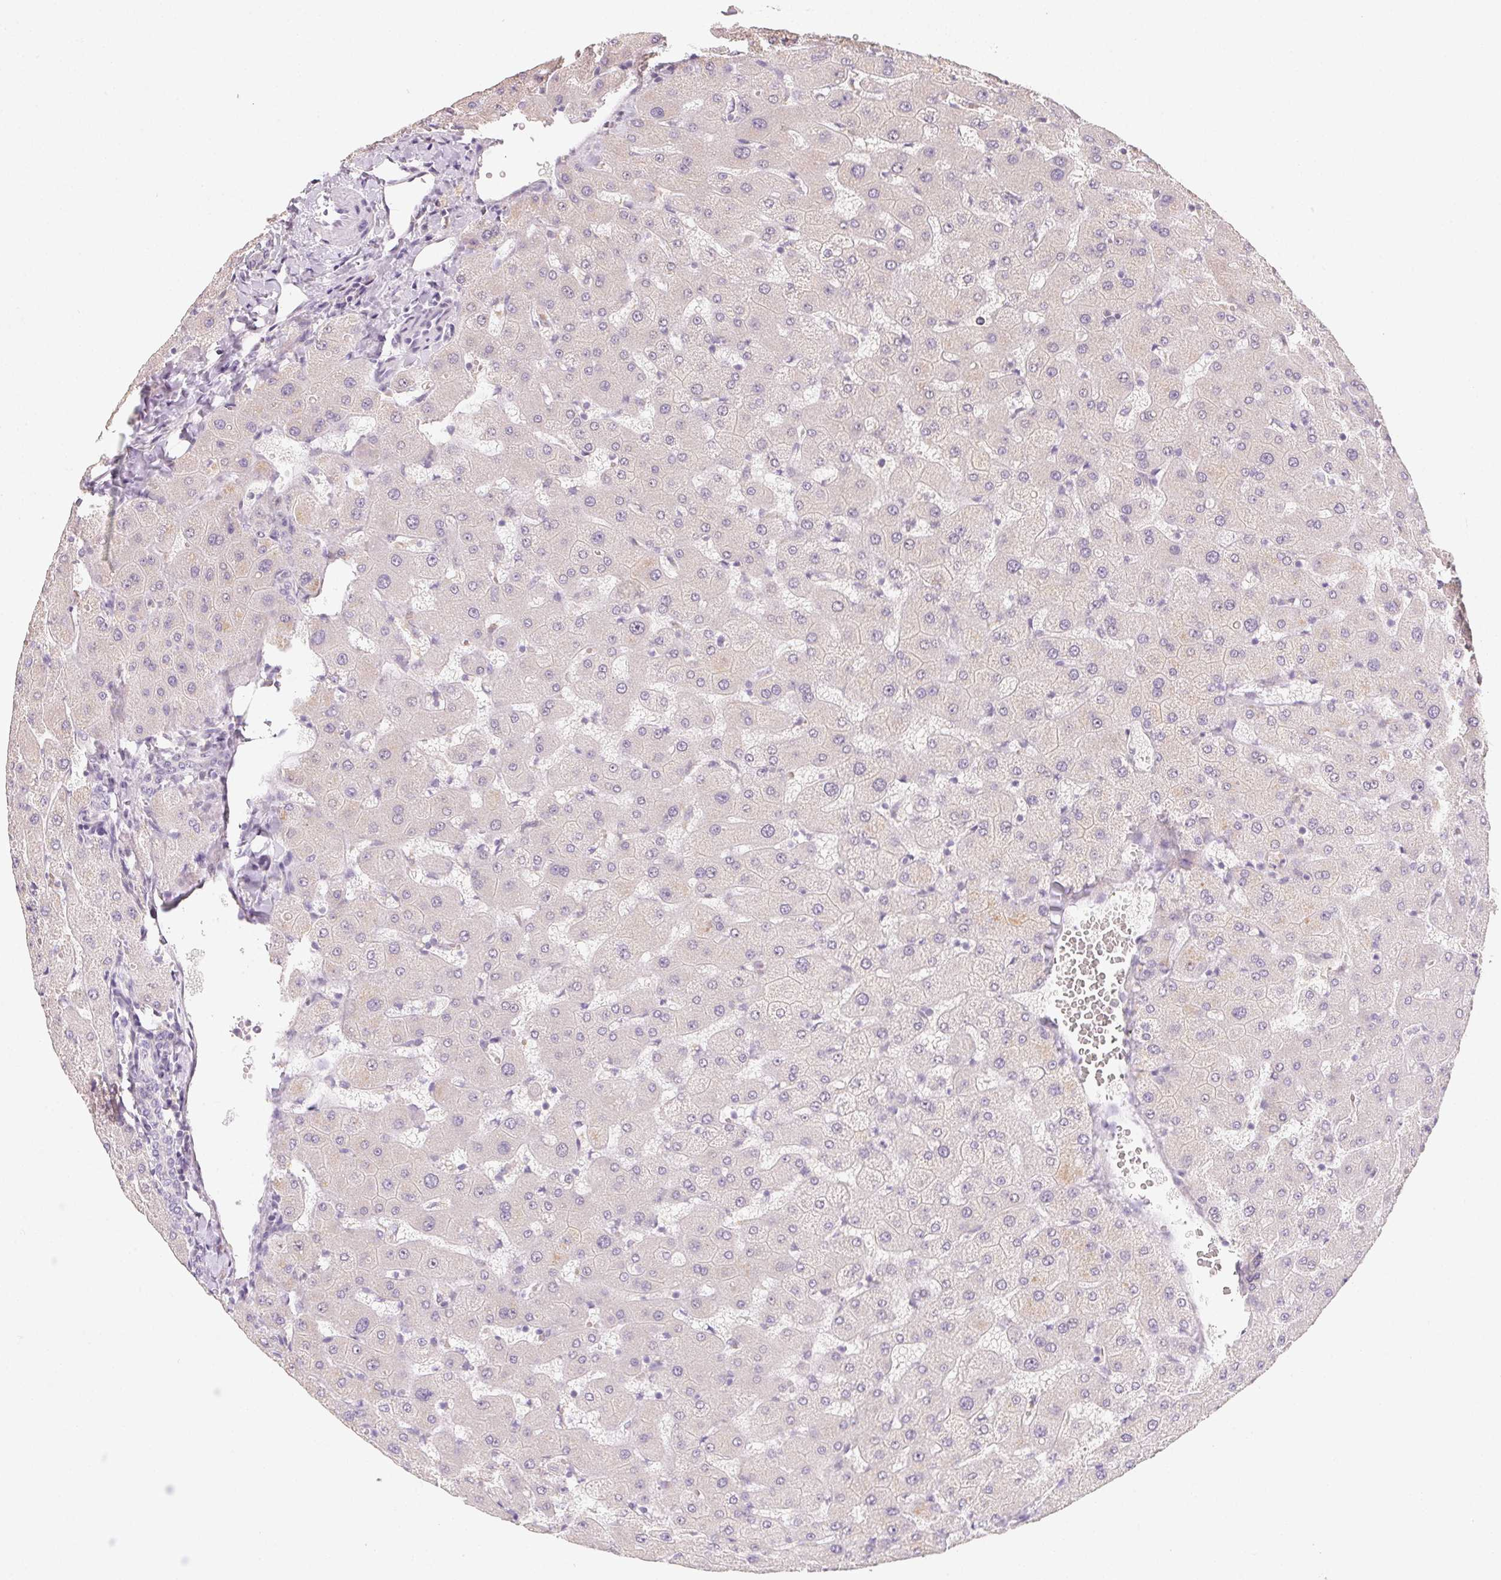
{"staining": {"intensity": "negative", "quantity": "none", "location": "none"}, "tissue": "liver", "cell_type": "Cholangiocytes", "image_type": "normal", "snomed": [{"axis": "morphology", "description": "Normal tissue, NOS"}, {"axis": "topography", "description": "Liver"}], "caption": "Immunohistochemical staining of unremarkable liver shows no significant staining in cholangiocytes.", "gene": "SLC6A18", "patient": {"sex": "female", "age": 63}}